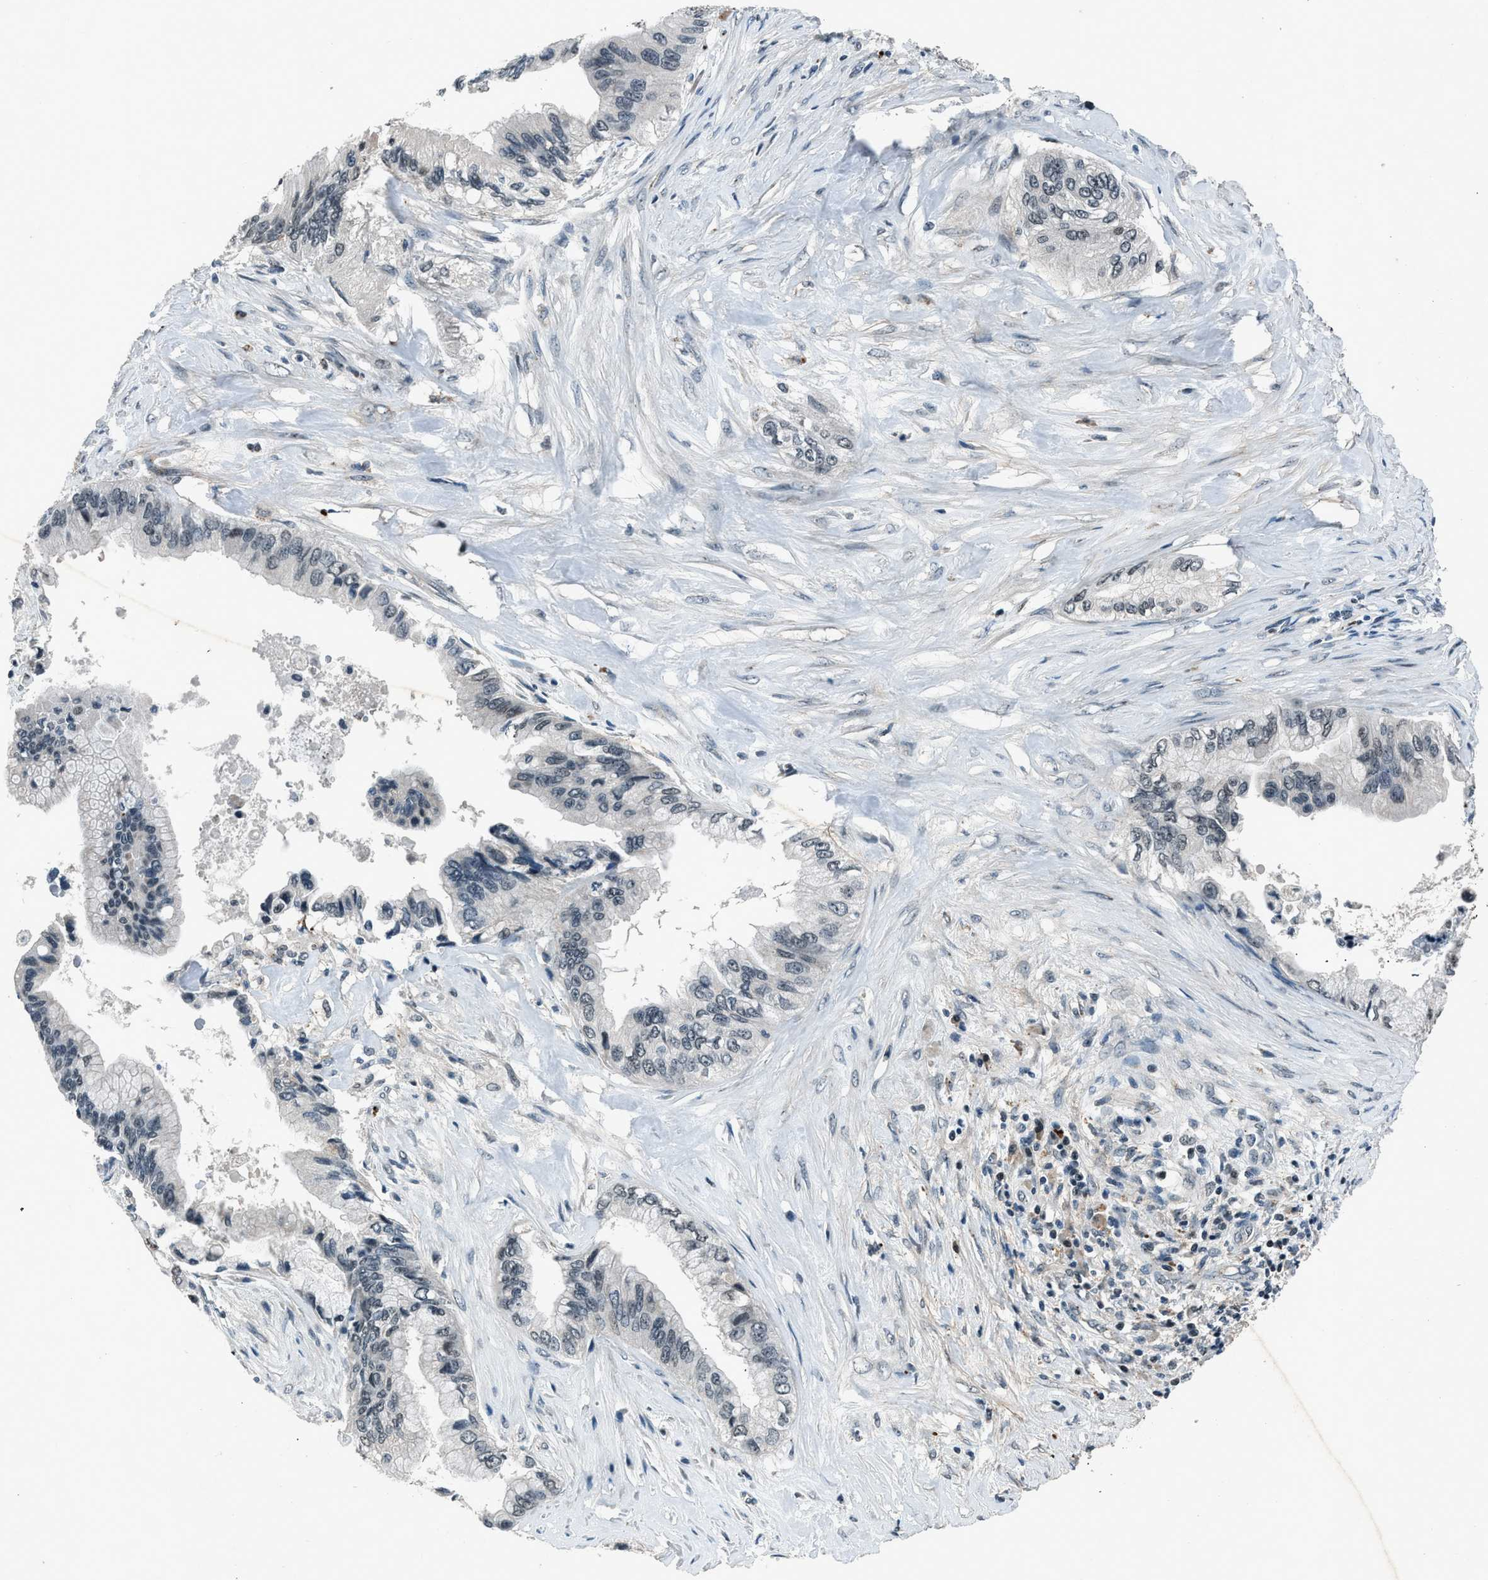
{"staining": {"intensity": "negative", "quantity": "none", "location": "none"}, "tissue": "pancreatic cancer", "cell_type": "Tumor cells", "image_type": "cancer", "snomed": [{"axis": "morphology", "description": "Adenocarcinoma, NOS"}, {"axis": "topography", "description": "Pancreas"}], "caption": "There is no significant positivity in tumor cells of pancreatic cancer (adenocarcinoma).", "gene": "ADCY1", "patient": {"sex": "female", "age": 73}}